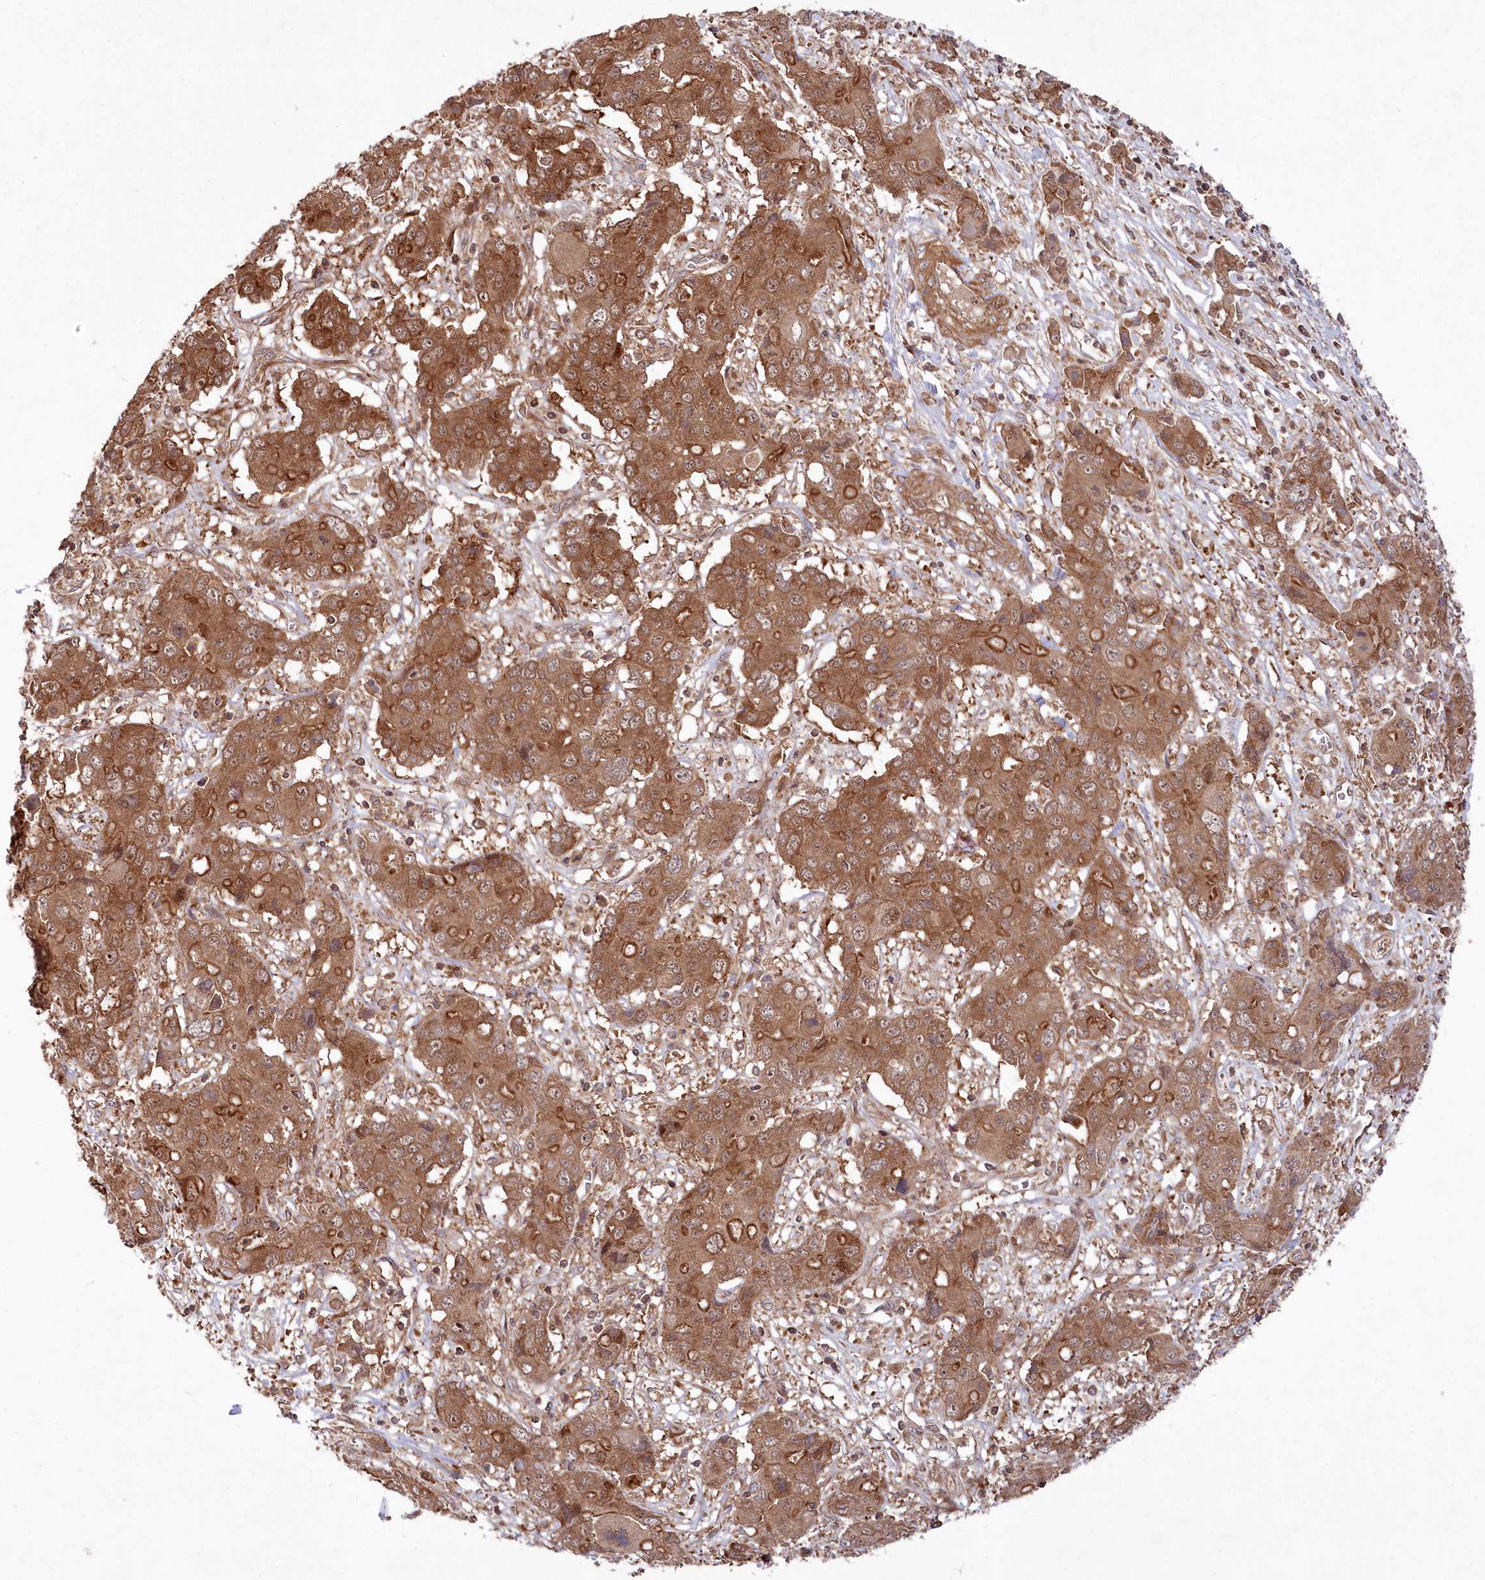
{"staining": {"intensity": "moderate", "quantity": ">75%", "location": "cytoplasmic/membranous,nuclear"}, "tissue": "liver cancer", "cell_type": "Tumor cells", "image_type": "cancer", "snomed": [{"axis": "morphology", "description": "Cholangiocarcinoma"}, {"axis": "topography", "description": "Liver"}], "caption": "IHC staining of liver cancer, which exhibits medium levels of moderate cytoplasmic/membranous and nuclear staining in about >75% of tumor cells indicating moderate cytoplasmic/membranous and nuclear protein expression. The staining was performed using DAB (3,3'-diaminobenzidine) (brown) for protein detection and nuclei were counterstained in hematoxylin (blue).", "gene": "TBCA", "patient": {"sex": "male", "age": 67}}